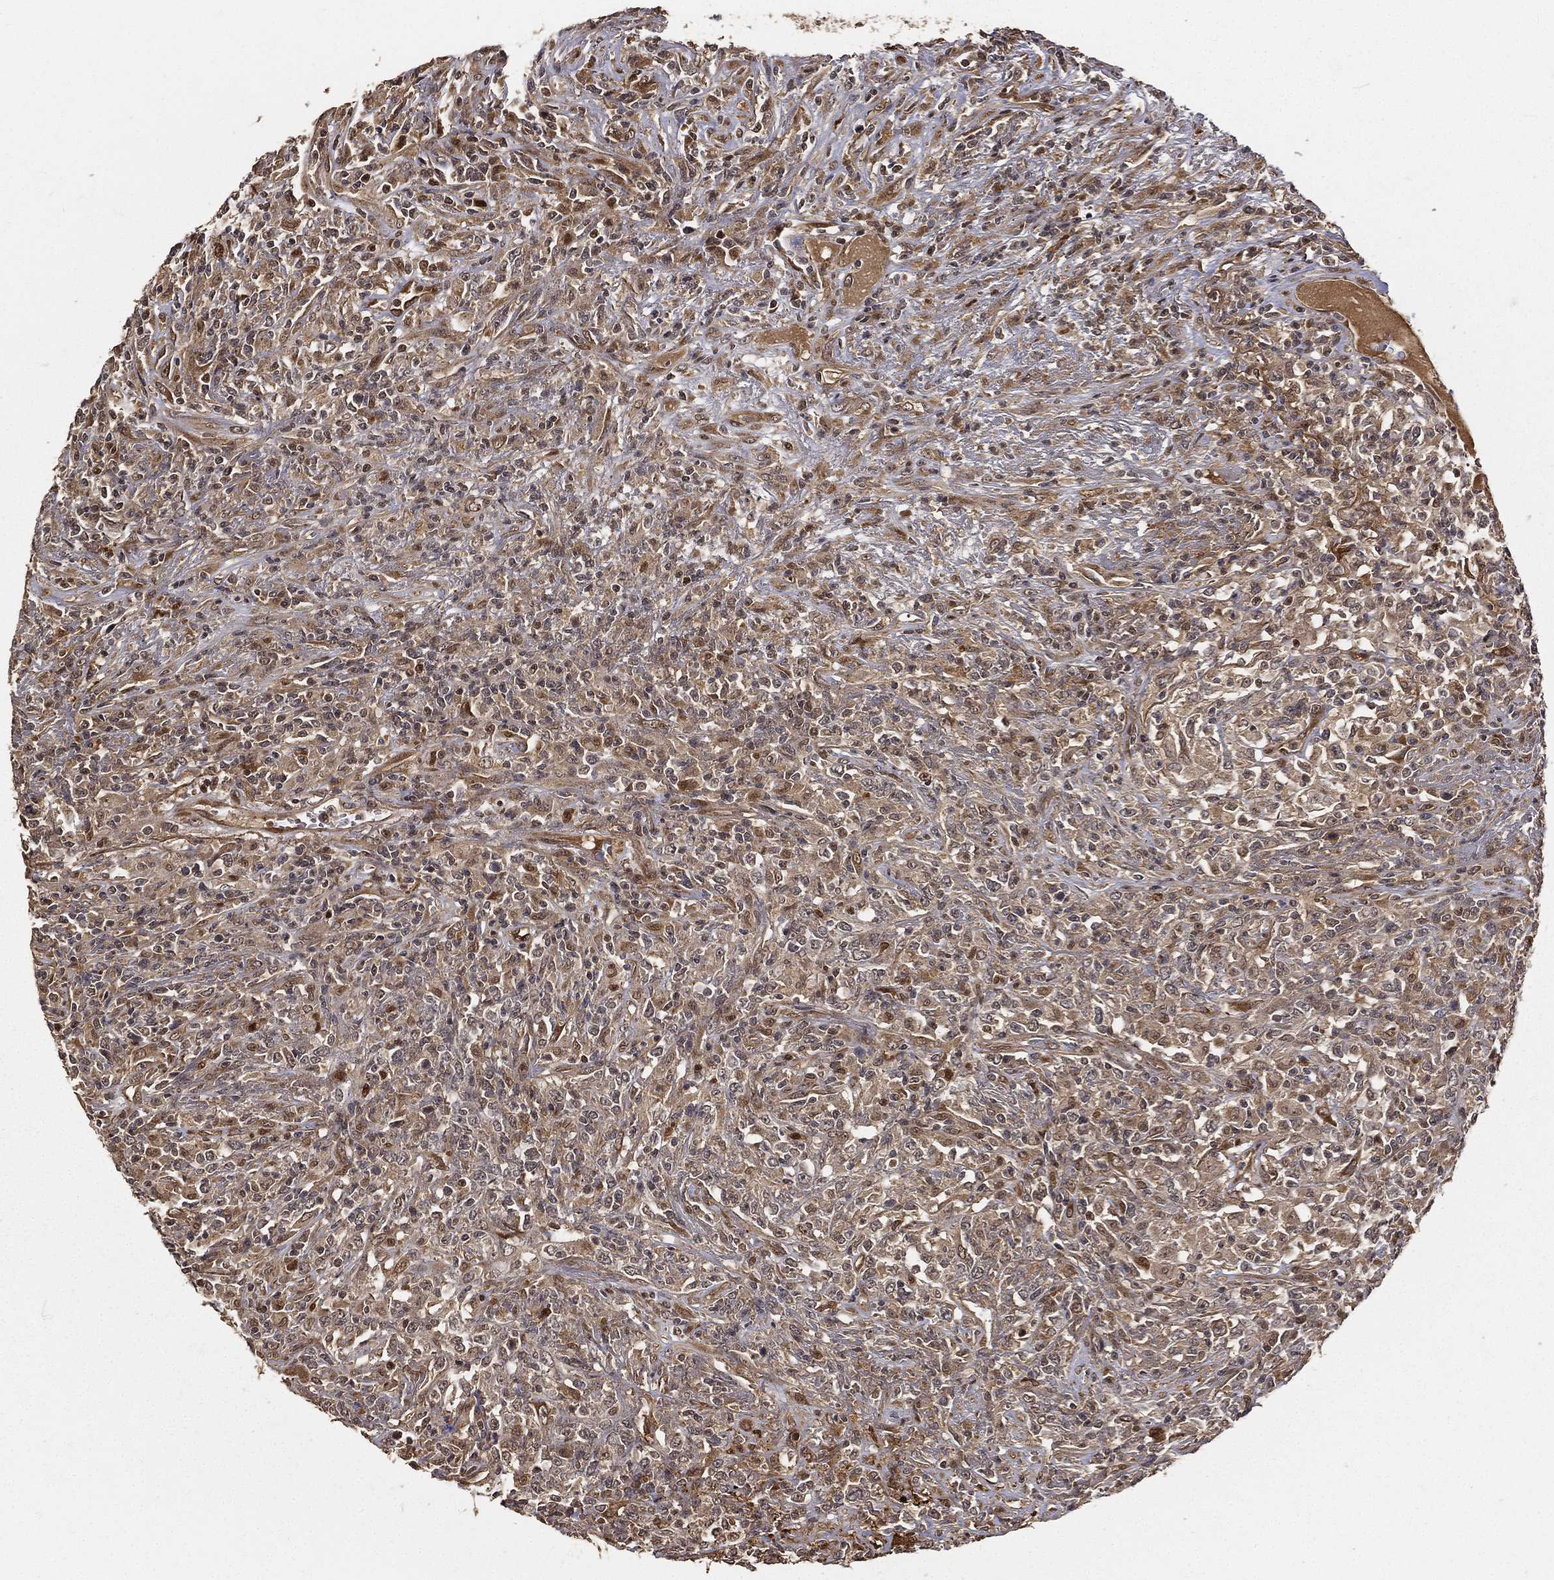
{"staining": {"intensity": "moderate", "quantity": "<25%", "location": "cytoplasmic/membranous,nuclear"}, "tissue": "lymphoma", "cell_type": "Tumor cells", "image_type": "cancer", "snomed": [{"axis": "morphology", "description": "Malignant lymphoma, non-Hodgkin's type, High grade"}, {"axis": "topography", "description": "Lung"}], "caption": "A histopathology image of human lymphoma stained for a protein demonstrates moderate cytoplasmic/membranous and nuclear brown staining in tumor cells.", "gene": "MAPK1", "patient": {"sex": "male", "age": 79}}